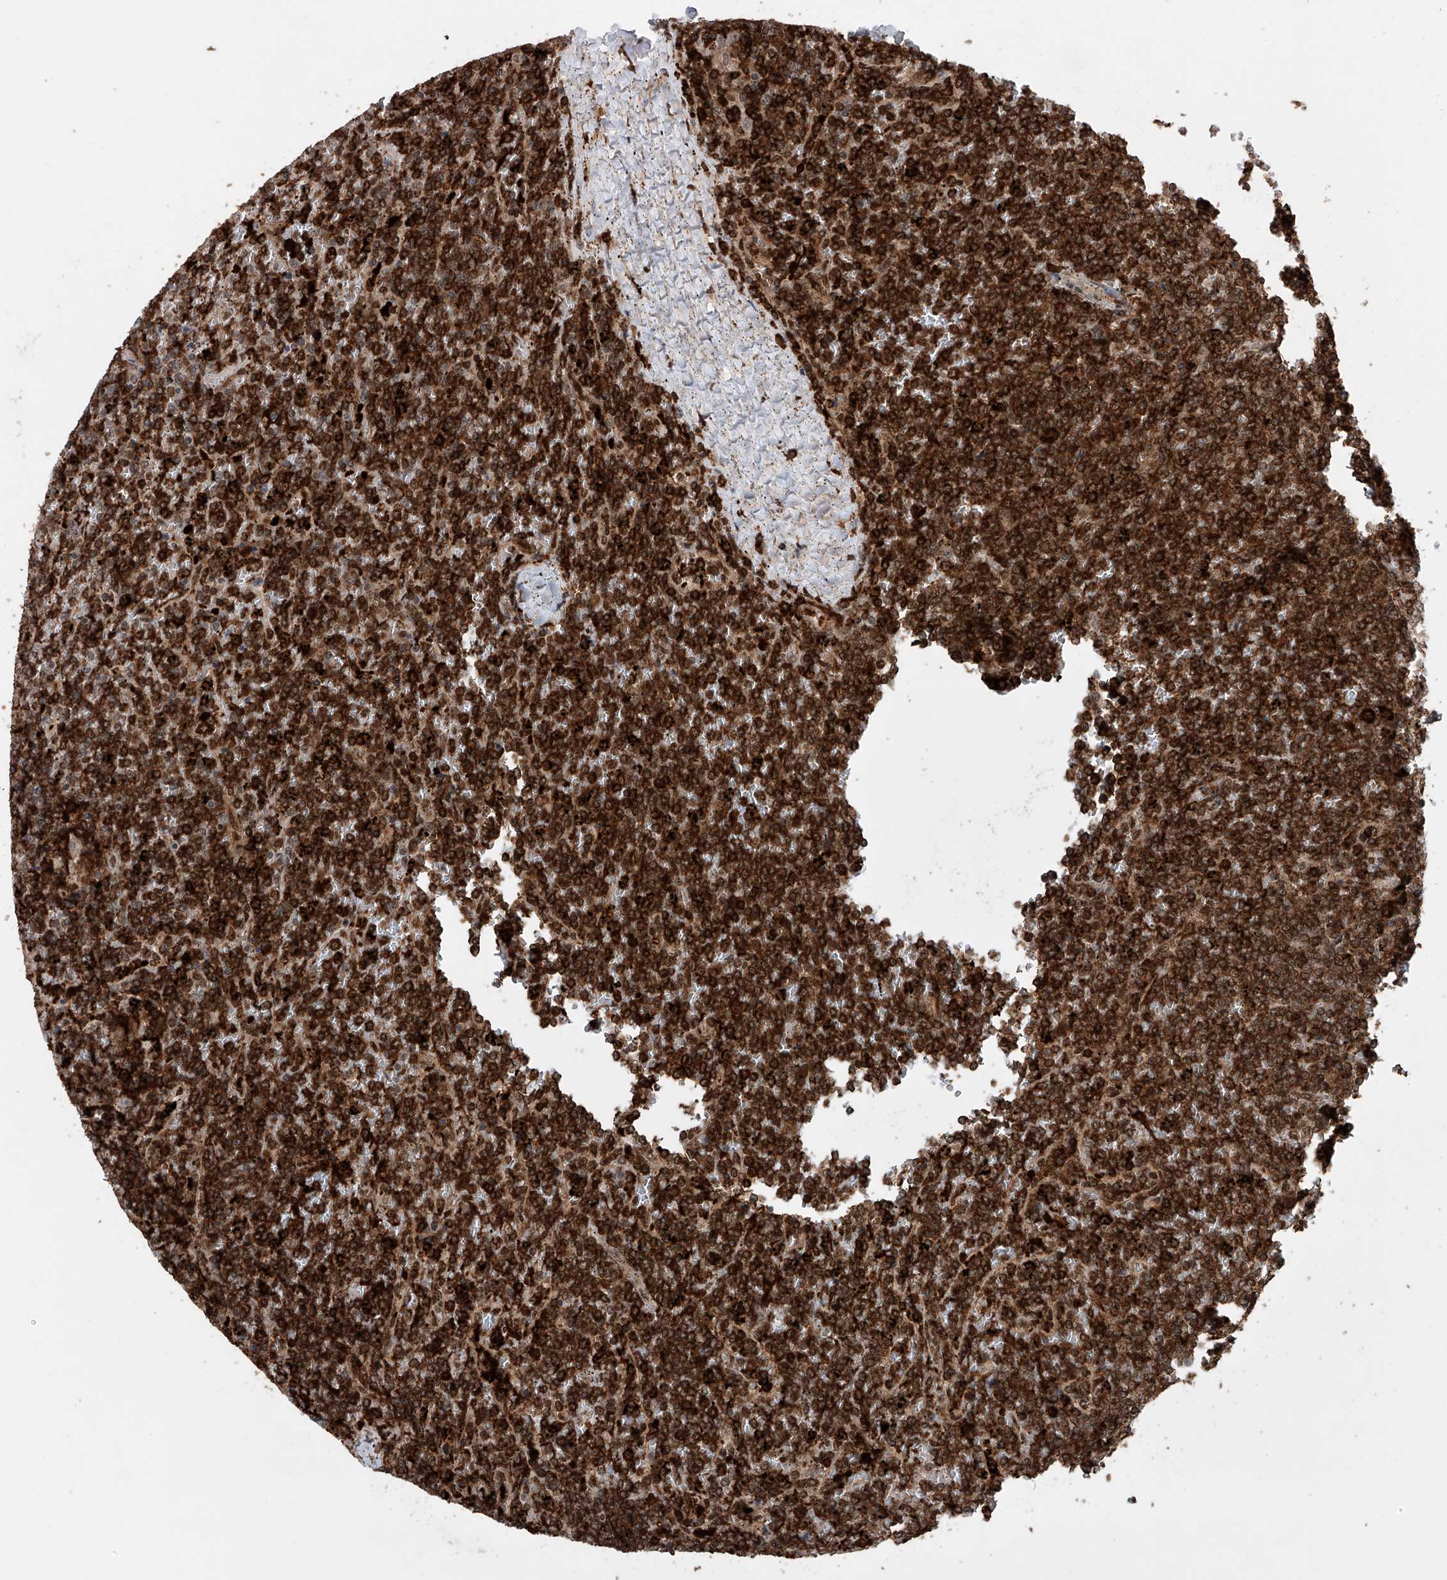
{"staining": {"intensity": "strong", "quantity": ">75%", "location": "cytoplasmic/membranous"}, "tissue": "lymphoma", "cell_type": "Tumor cells", "image_type": "cancer", "snomed": [{"axis": "morphology", "description": "Malignant lymphoma, non-Hodgkin's type, Low grade"}, {"axis": "topography", "description": "Spleen"}], "caption": "Protein expression analysis of malignant lymphoma, non-Hodgkin's type (low-grade) exhibits strong cytoplasmic/membranous staining in approximately >75% of tumor cells.", "gene": "ZNF280D", "patient": {"sex": "female", "age": 19}}